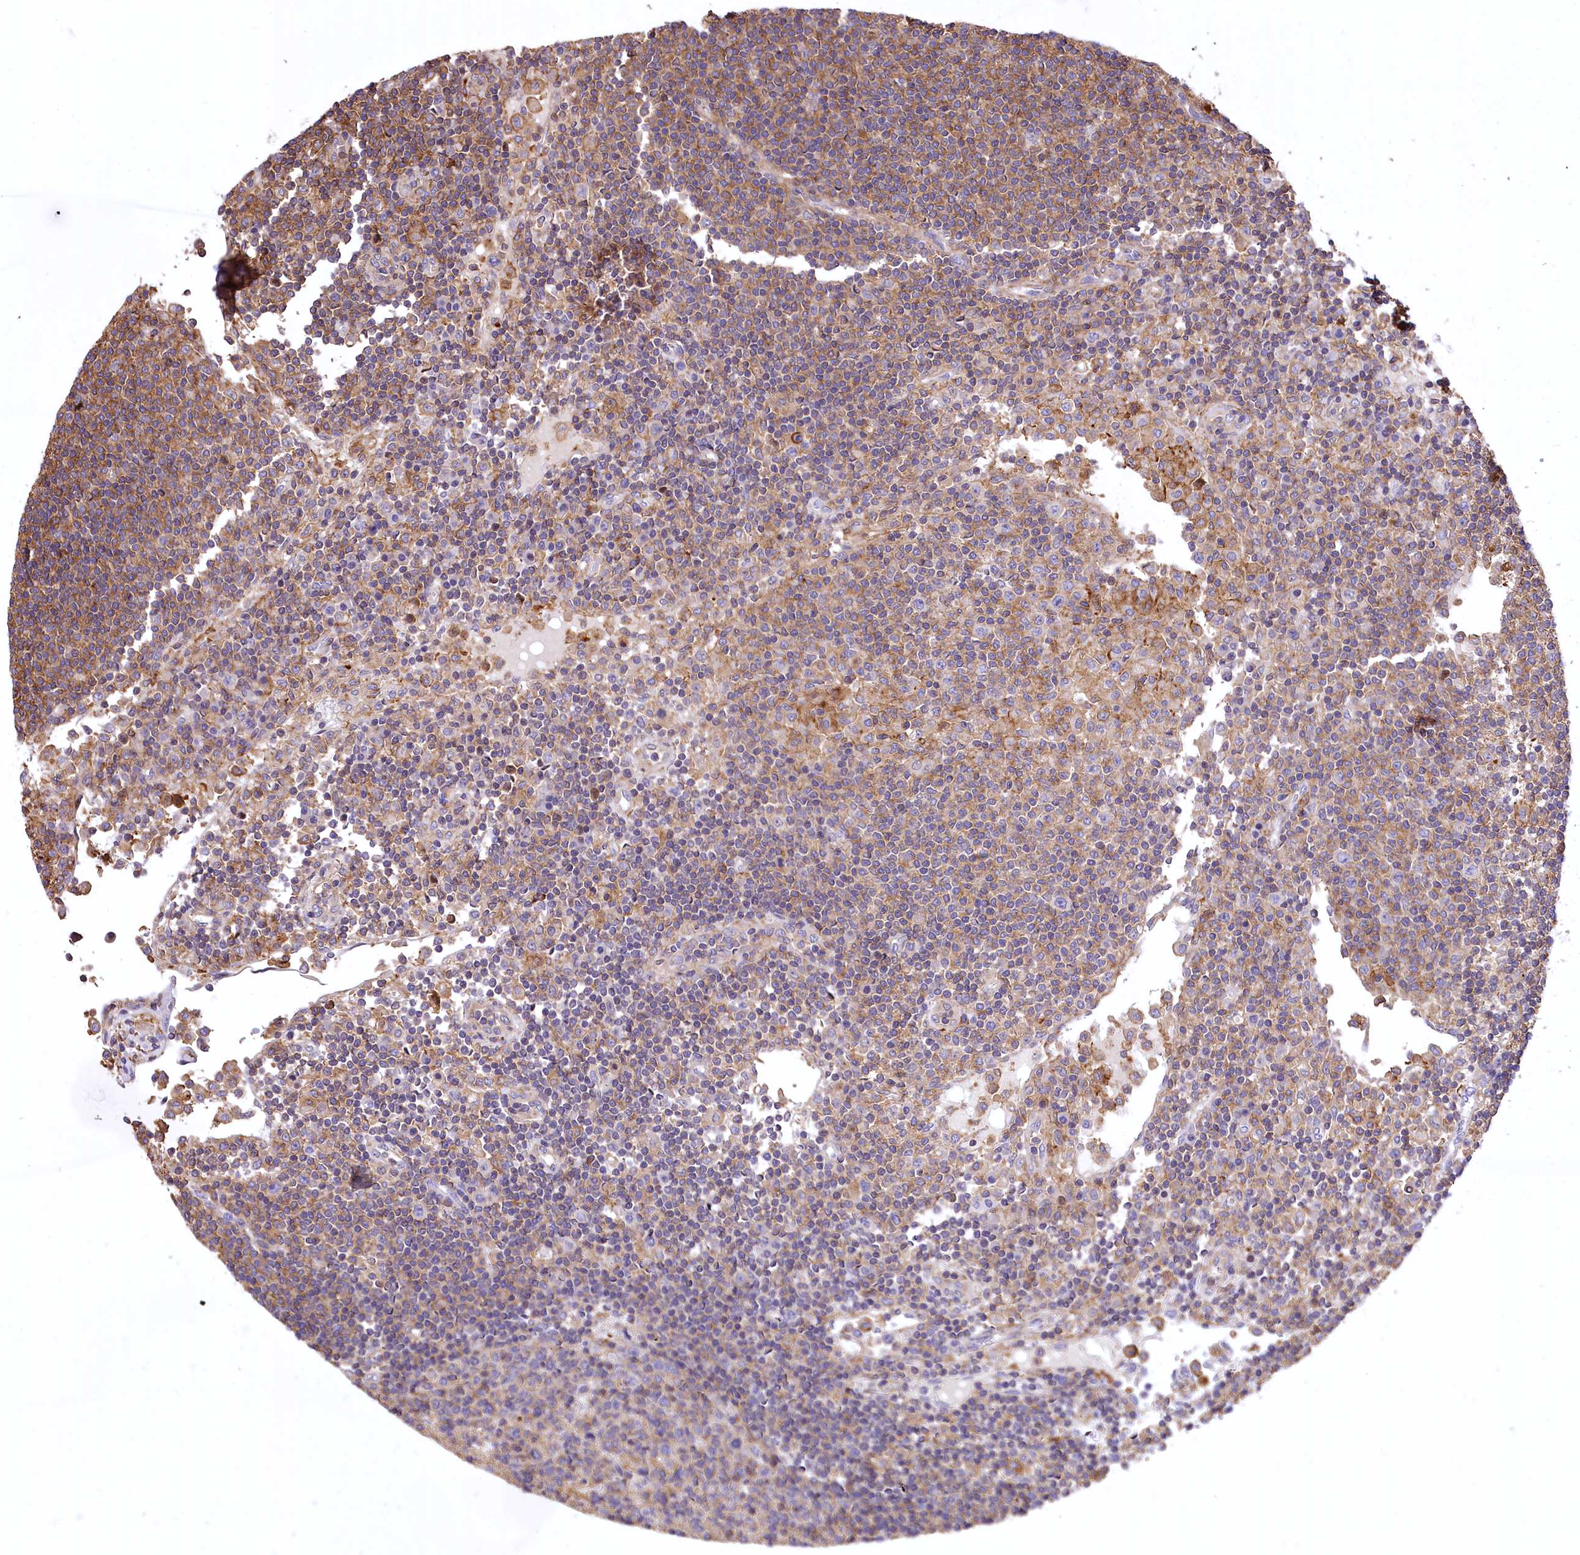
{"staining": {"intensity": "moderate", "quantity": "<25%", "location": "cytoplasmic/membranous"}, "tissue": "lymph node", "cell_type": "Germinal center cells", "image_type": "normal", "snomed": [{"axis": "morphology", "description": "Normal tissue, NOS"}, {"axis": "topography", "description": "Lymph node"}], "caption": "Immunohistochemical staining of unremarkable human lymph node displays <25% levels of moderate cytoplasmic/membranous protein positivity in about <25% of germinal center cells.", "gene": "DPP3", "patient": {"sex": "female", "age": 53}}